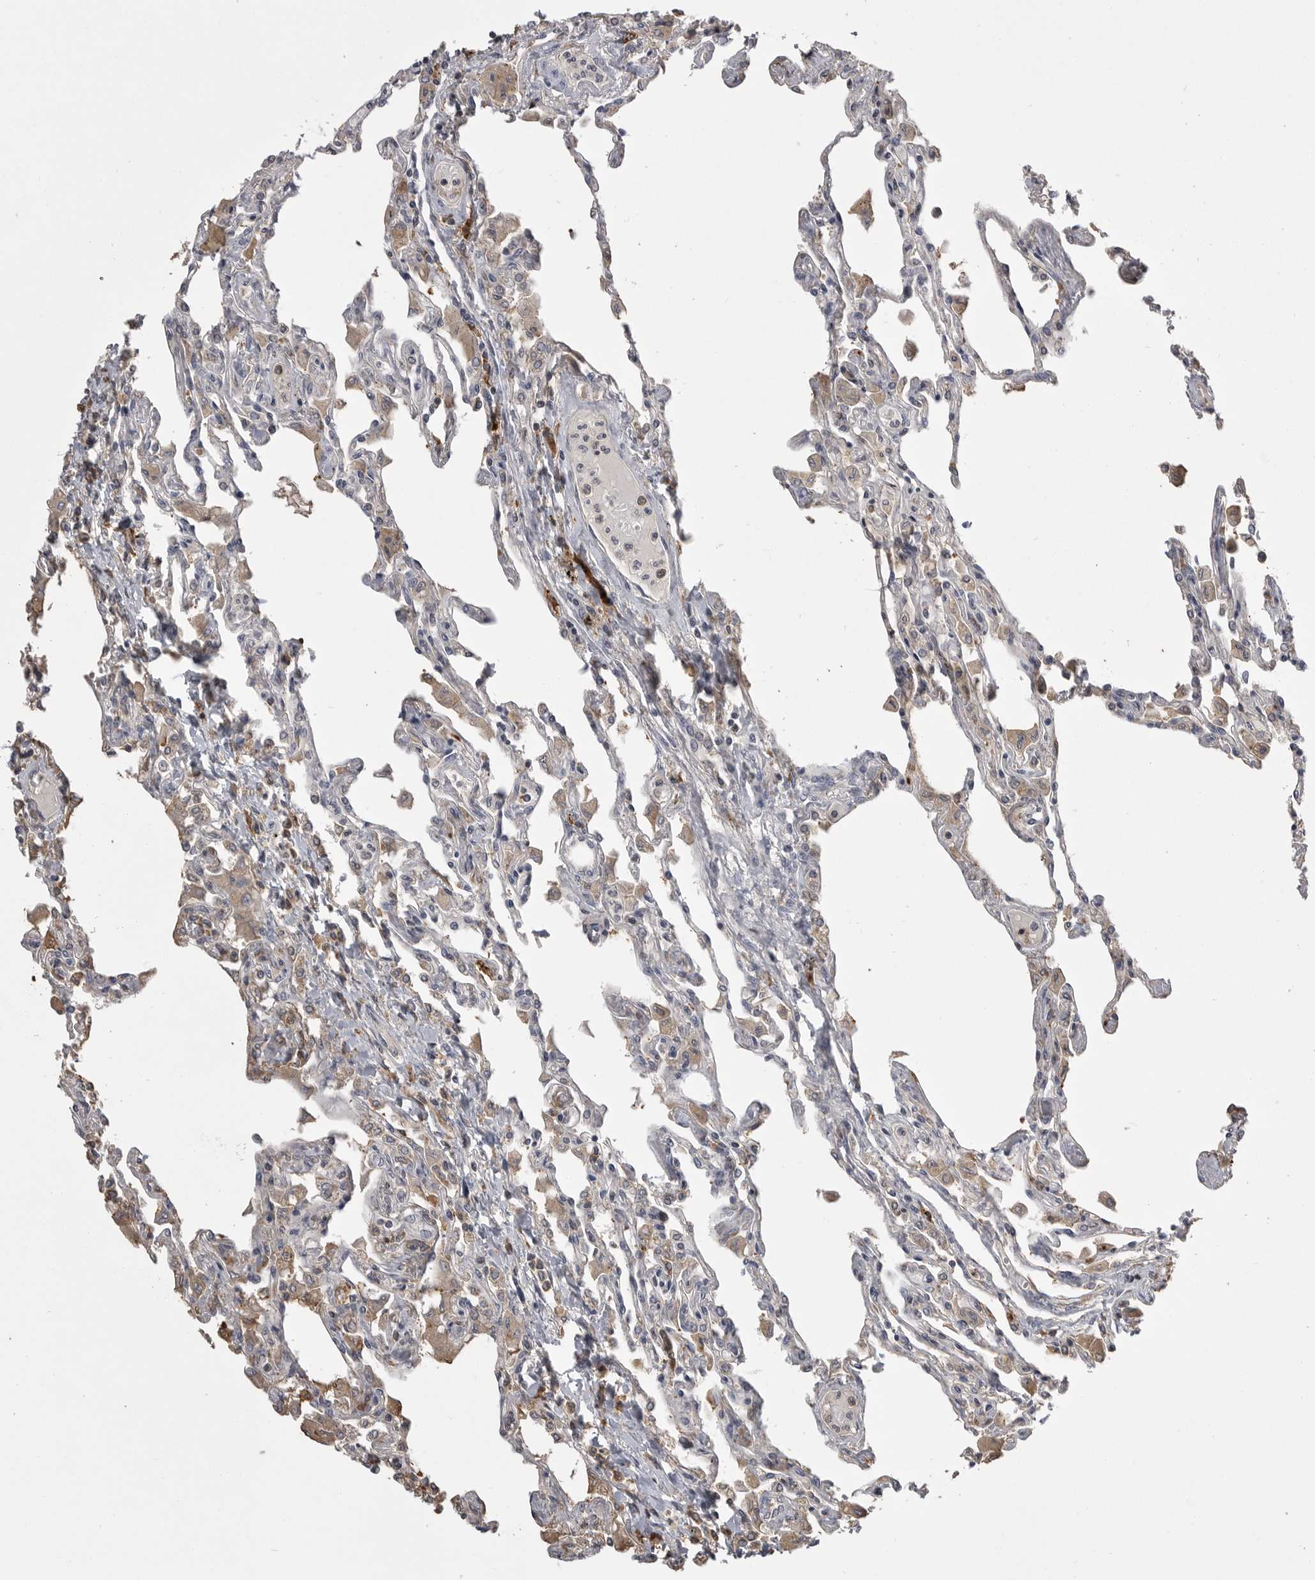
{"staining": {"intensity": "negative", "quantity": "none", "location": "none"}, "tissue": "lung", "cell_type": "Alveolar cells", "image_type": "normal", "snomed": [{"axis": "morphology", "description": "Normal tissue, NOS"}, {"axis": "topography", "description": "Bronchus"}, {"axis": "topography", "description": "Lung"}], "caption": "Immunohistochemistry micrograph of benign lung stained for a protein (brown), which demonstrates no expression in alveolar cells. (Stains: DAB immunohistochemistry (IHC) with hematoxylin counter stain, Microscopy: brightfield microscopy at high magnification).", "gene": "CMTM6", "patient": {"sex": "female", "age": 49}}